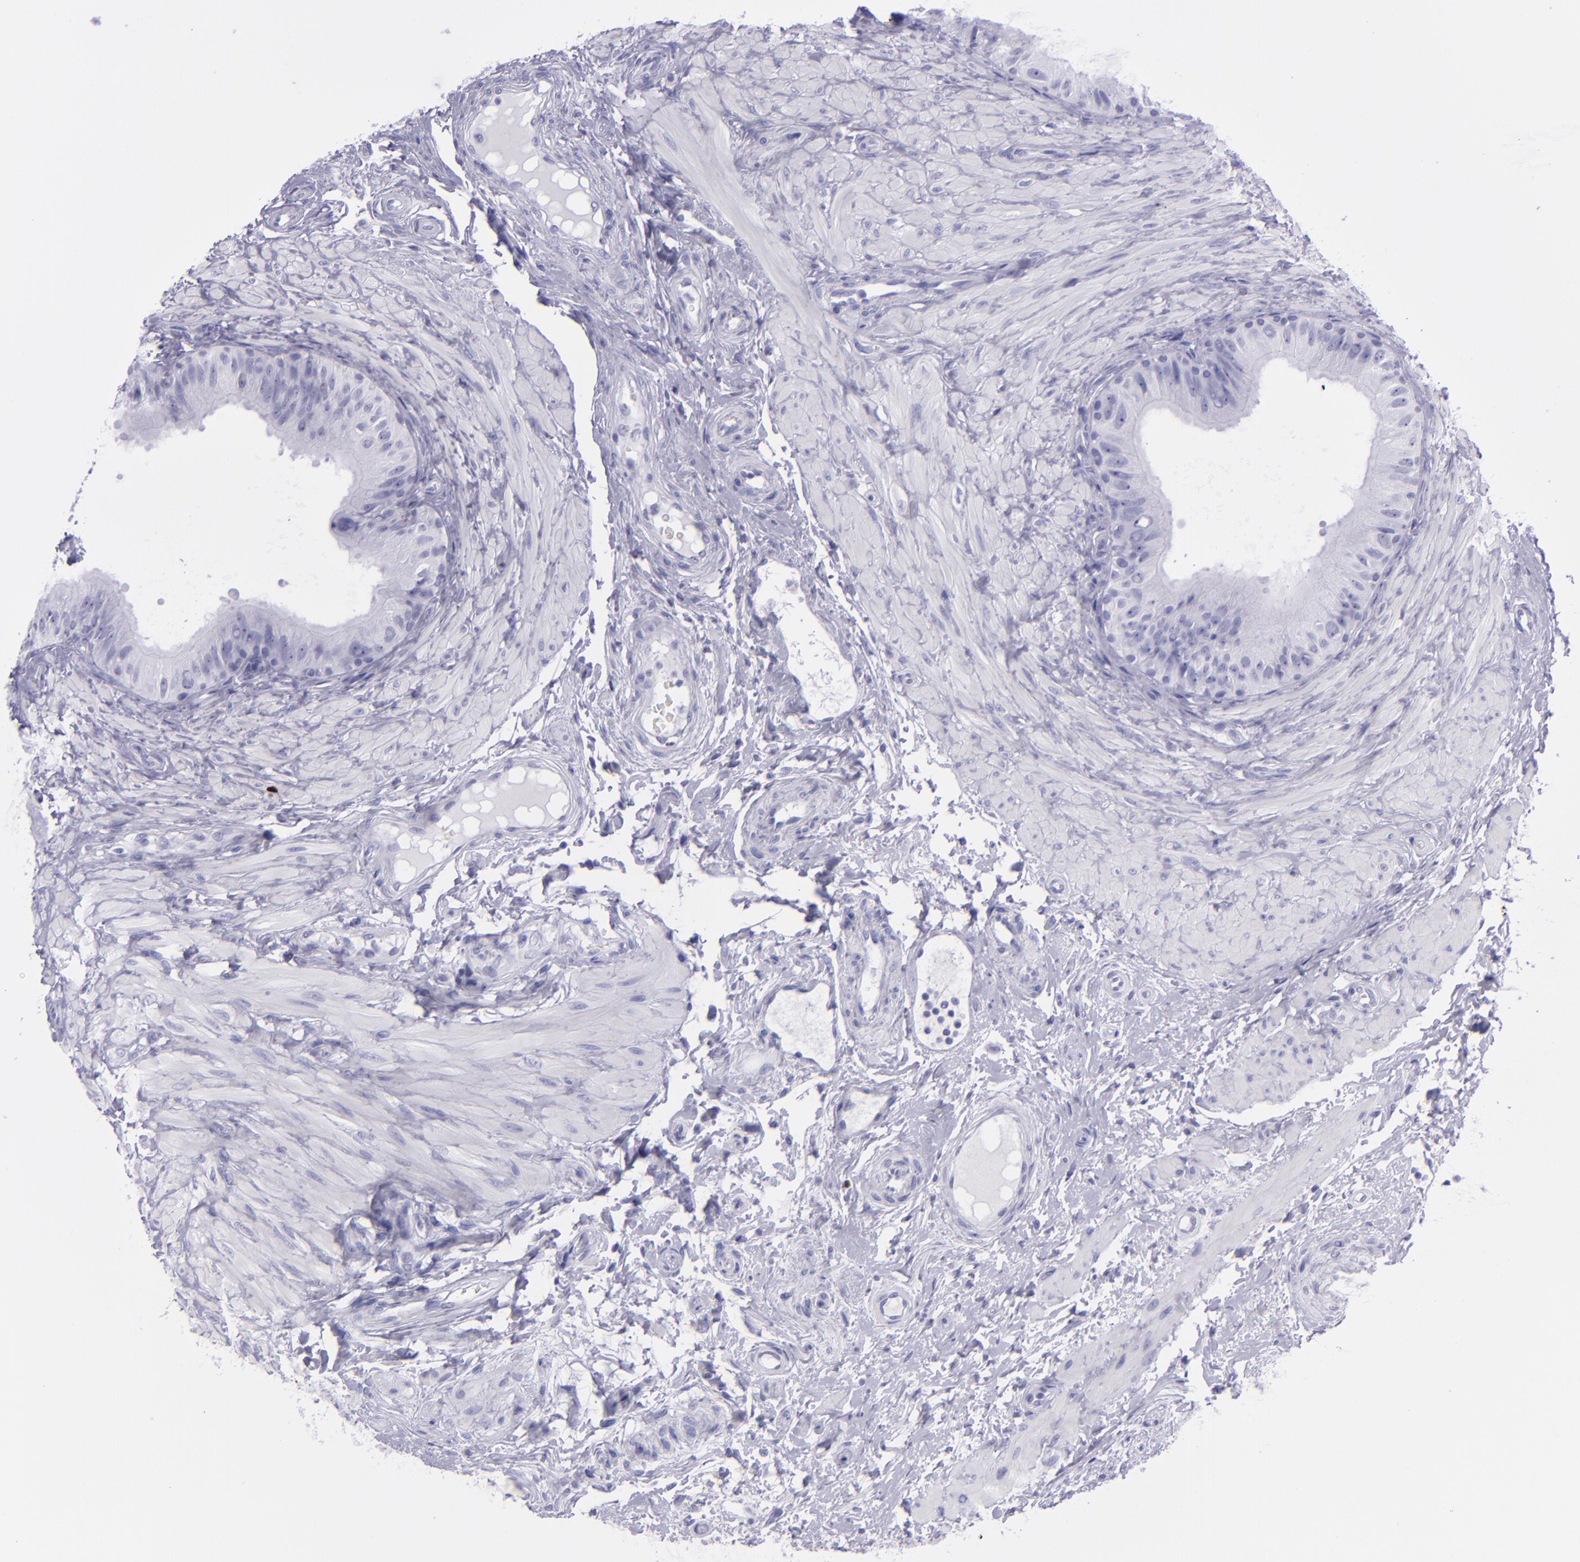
{"staining": {"intensity": "negative", "quantity": "none", "location": "none"}, "tissue": "epididymis", "cell_type": "Glandular cells", "image_type": "normal", "snomed": [{"axis": "morphology", "description": "Normal tissue, NOS"}, {"axis": "topography", "description": "Epididymis"}], "caption": "High power microscopy histopathology image of an immunohistochemistry (IHC) histopathology image of unremarkable epididymis, revealing no significant staining in glandular cells.", "gene": "TOP2A", "patient": {"sex": "male", "age": 68}}